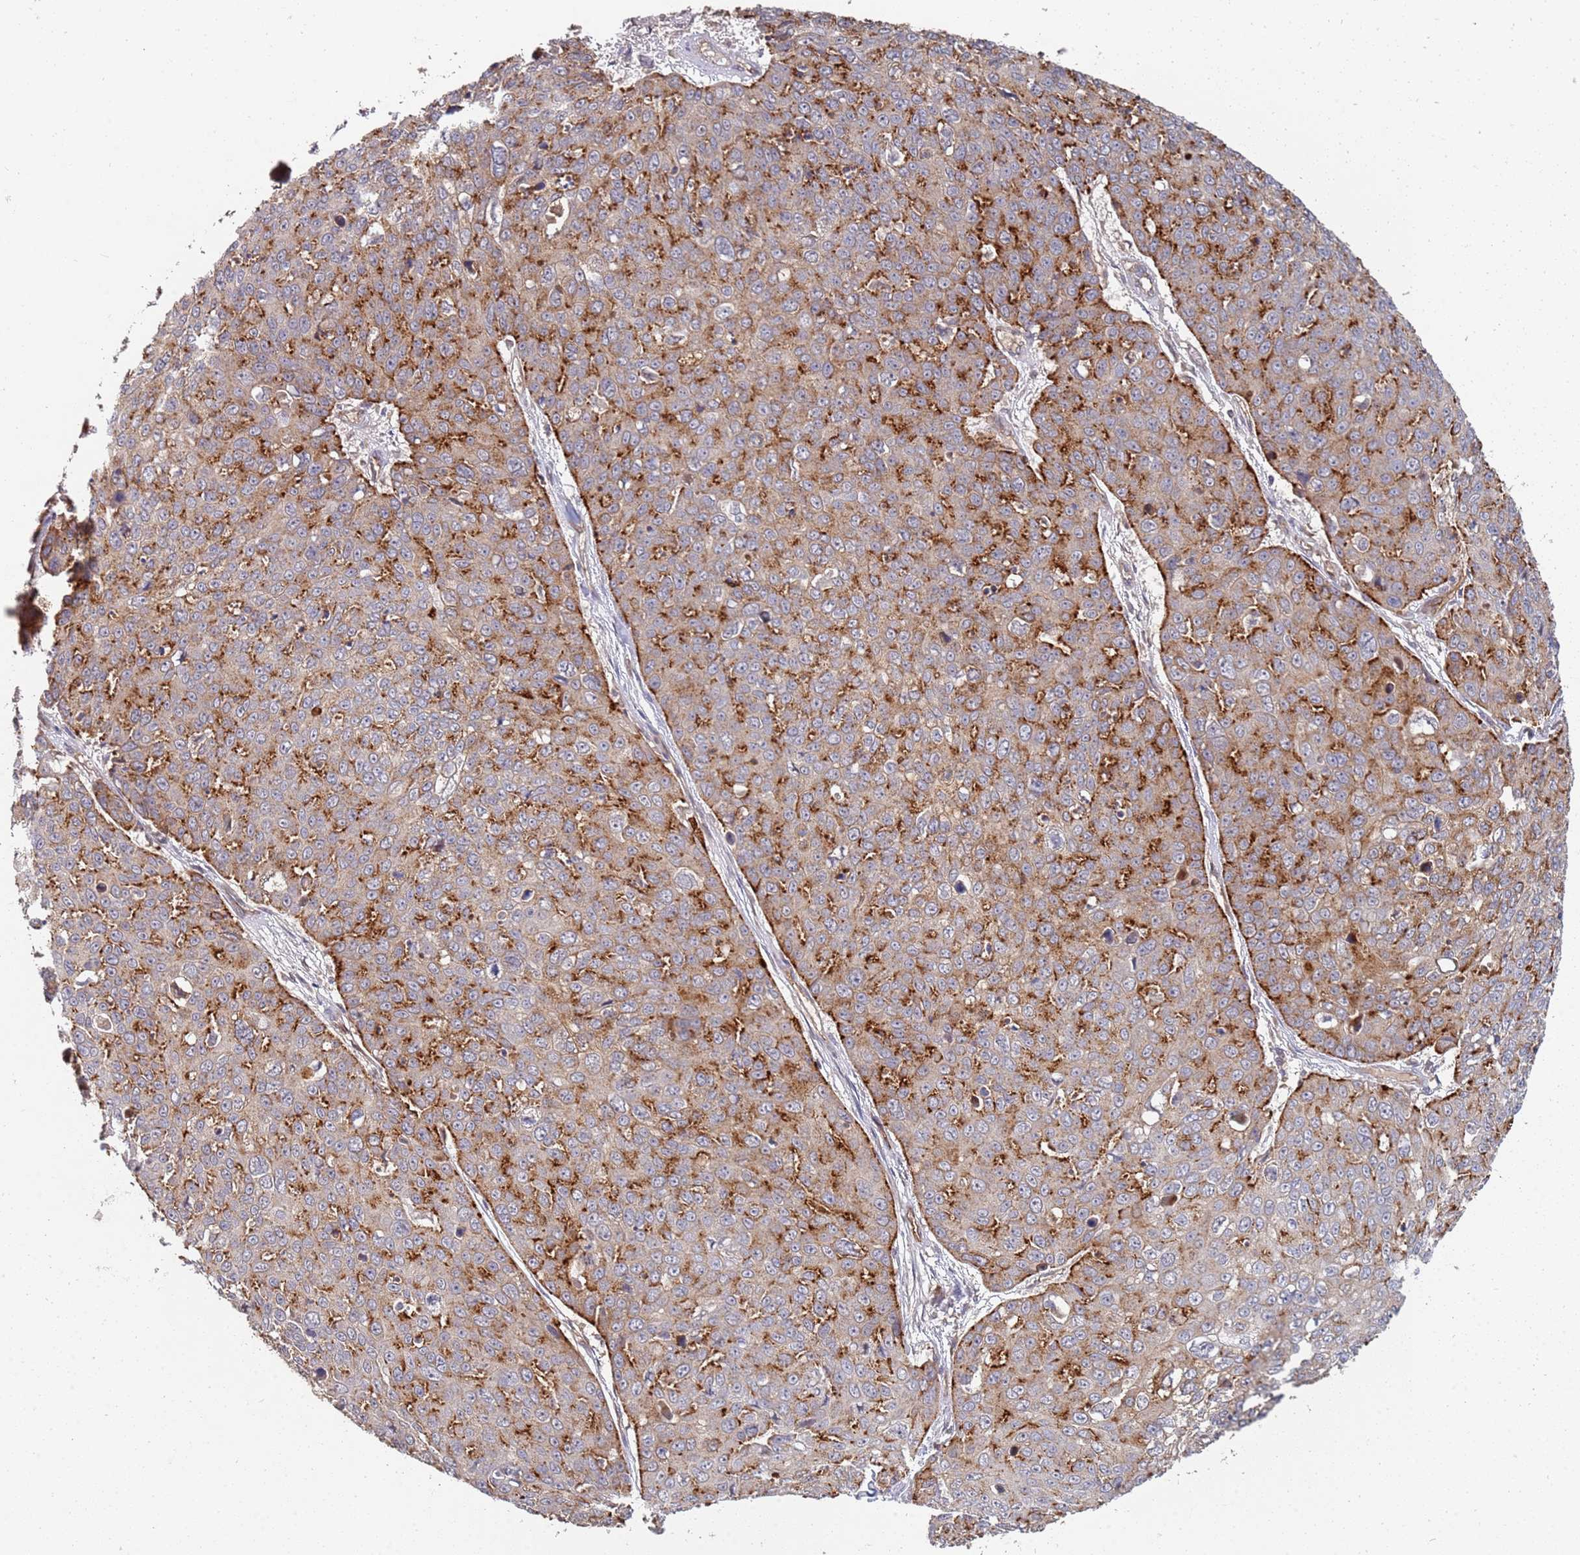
{"staining": {"intensity": "moderate", "quantity": ">75%", "location": "cytoplasmic/membranous"}, "tissue": "skin cancer", "cell_type": "Tumor cells", "image_type": "cancer", "snomed": [{"axis": "morphology", "description": "Squamous cell carcinoma, NOS"}, {"axis": "topography", "description": "Skin"}], "caption": "Immunohistochemical staining of human skin squamous cell carcinoma displays moderate cytoplasmic/membranous protein positivity in approximately >75% of tumor cells.", "gene": "ABCB6", "patient": {"sex": "male", "age": 71}}